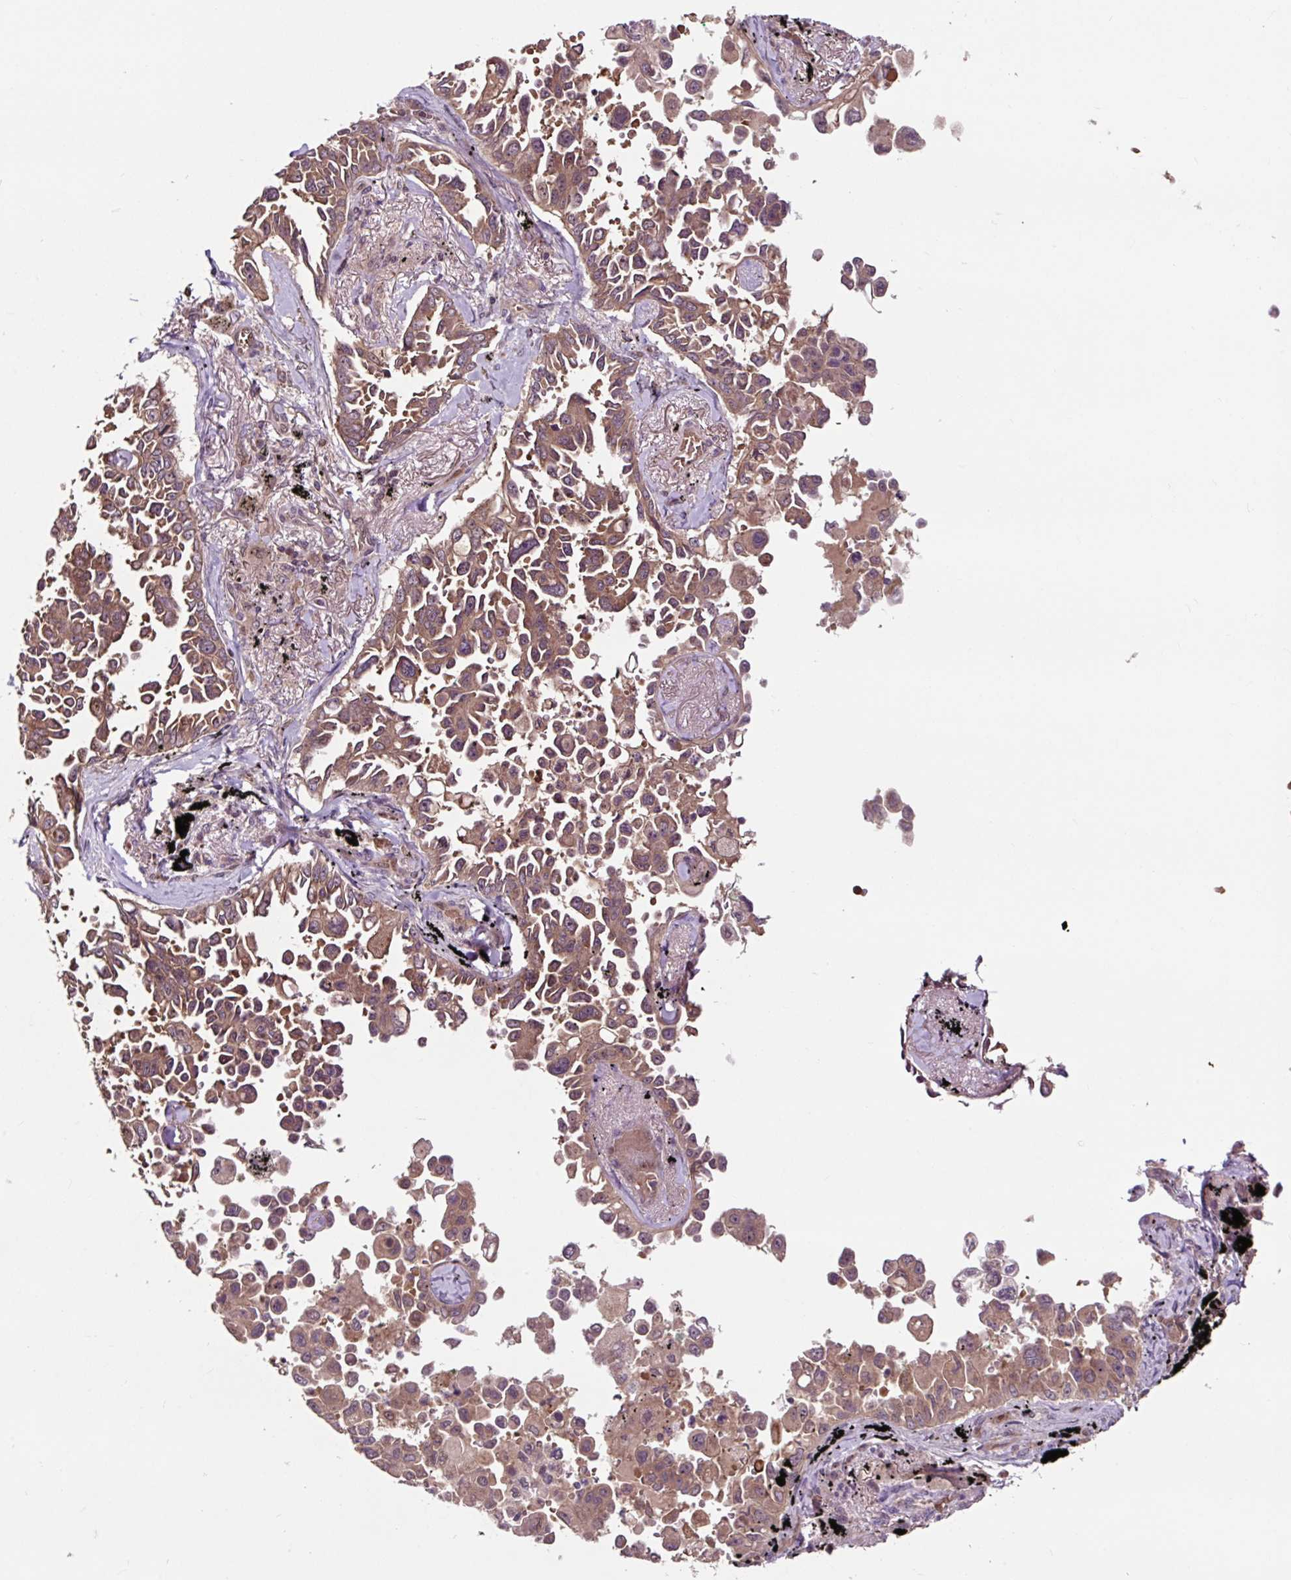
{"staining": {"intensity": "moderate", "quantity": ">75%", "location": "cytoplasmic/membranous"}, "tissue": "lung cancer", "cell_type": "Tumor cells", "image_type": "cancer", "snomed": [{"axis": "morphology", "description": "Adenocarcinoma, NOS"}, {"axis": "topography", "description": "Lung"}], "caption": "Immunohistochemical staining of lung adenocarcinoma reveals moderate cytoplasmic/membranous protein expression in about >75% of tumor cells. The staining is performed using DAB brown chromogen to label protein expression. The nuclei are counter-stained blue using hematoxylin.", "gene": "MMS19", "patient": {"sex": "female", "age": 67}}